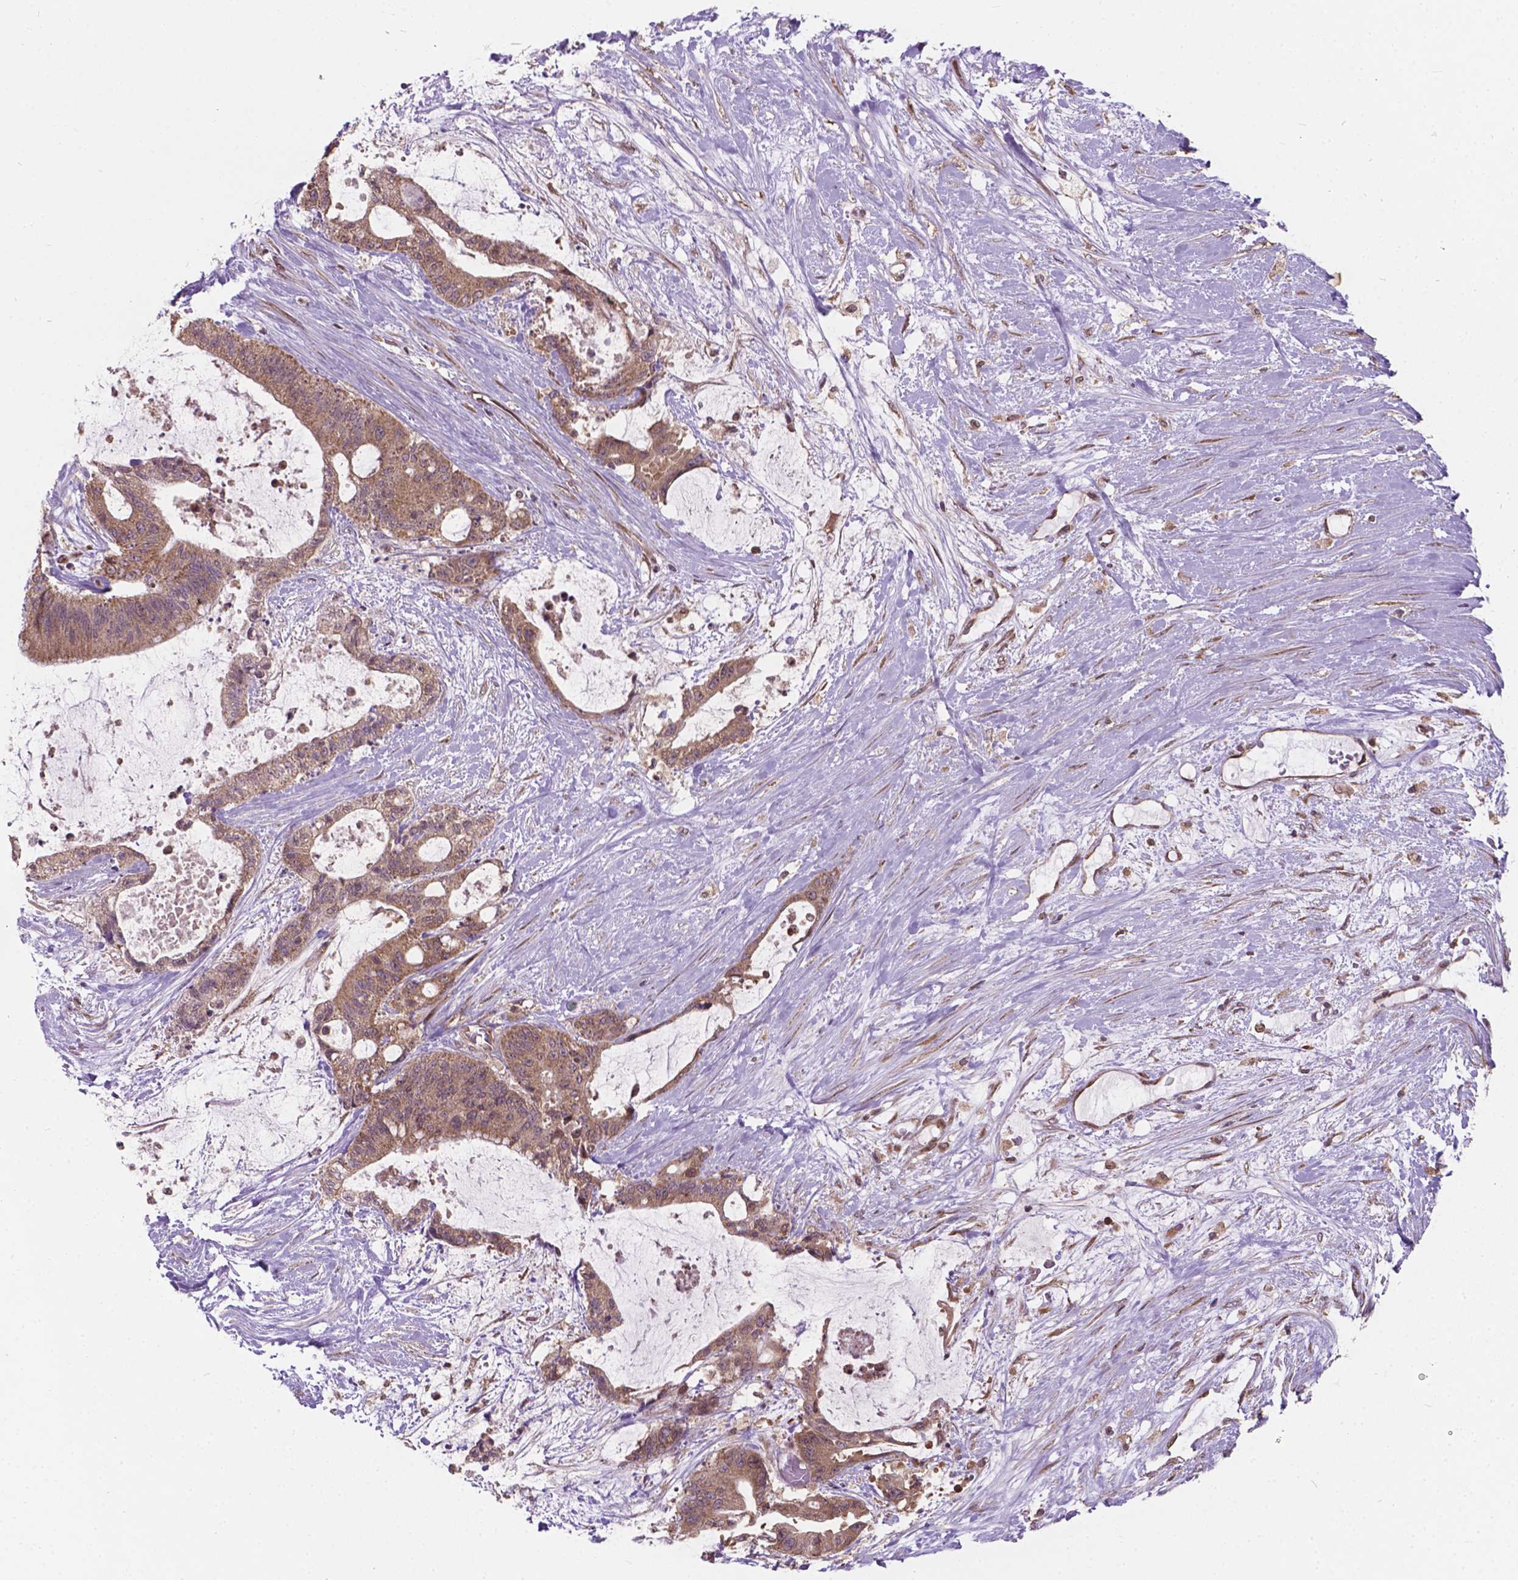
{"staining": {"intensity": "moderate", "quantity": ">75%", "location": "cytoplasmic/membranous"}, "tissue": "liver cancer", "cell_type": "Tumor cells", "image_type": "cancer", "snomed": [{"axis": "morphology", "description": "Normal tissue, NOS"}, {"axis": "morphology", "description": "Cholangiocarcinoma"}, {"axis": "topography", "description": "Liver"}, {"axis": "topography", "description": "Peripheral nerve tissue"}], "caption": "DAB (3,3'-diaminobenzidine) immunohistochemical staining of liver cancer (cholangiocarcinoma) displays moderate cytoplasmic/membranous protein expression in about >75% of tumor cells. Immunohistochemistry (ihc) stains the protein of interest in brown and the nuclei are stained blue.", "gene": "MRPL33", "patient": {"sex": "female", "age": 73}}